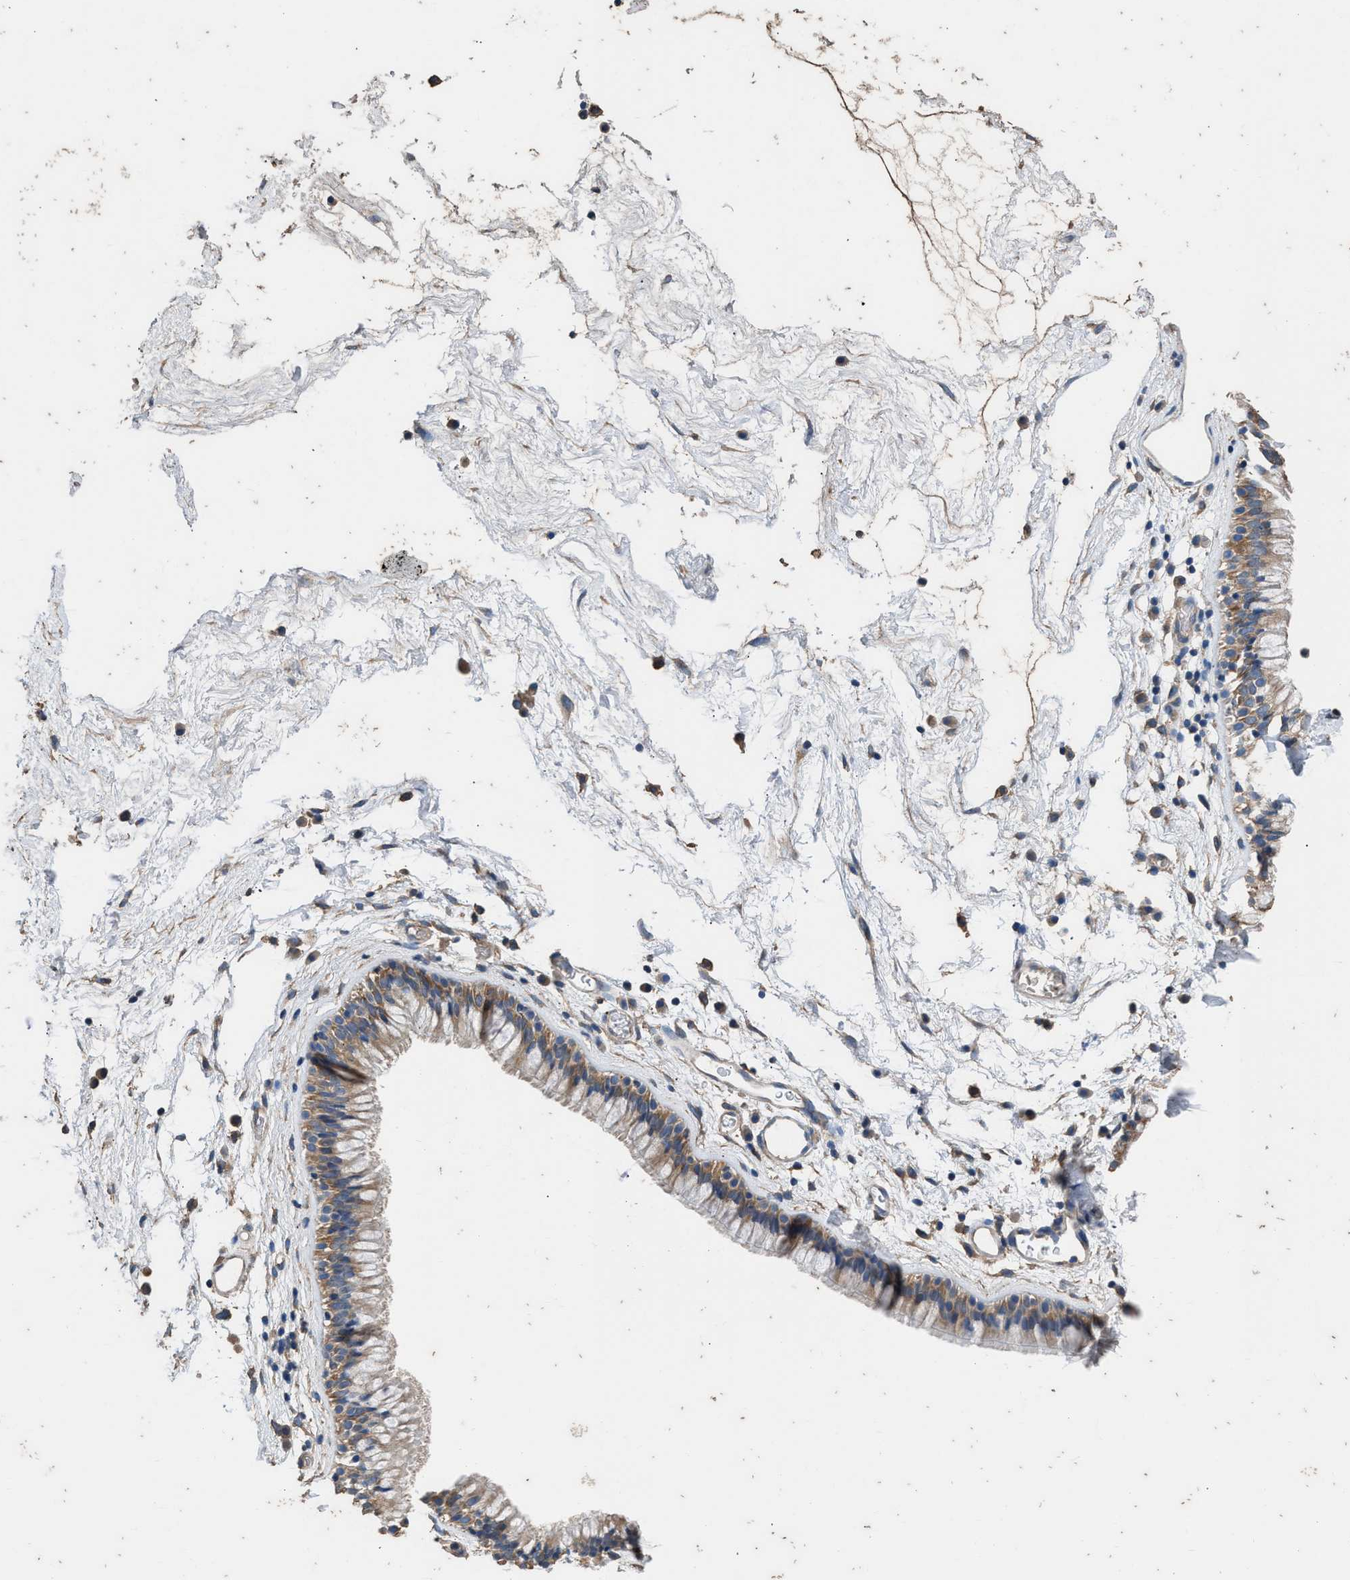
{"staining": {"intensity": "moderate", "quantity": ">75%", "location": "cytoplasmic/membranous"}, "tissue": "nasopharynx", "cell_type": "Respiratory epithelial cells", "image_type": "normal", "snomed": [{"axis": "morphology", "description": "Normal tissue, NOS"}, {"axis": "morphology", "description": "Inflammation, NOS"}, {"axis": "topography", "description": "Nasopharynx"}], "caption": "High-power microscopy captured an immunohistochemistry (IHC) photomicrograph of unremarkable nasopharynx, revealing moderate cytoplasmic/membranous expression in about >75% of respiratory epithelial cells. The staining was performed using DAB to visualize the protein expression in brown, while the nuclei were stained in blue with hematoxylin (Magnification: 20x).", "gene": "ITSN1", "patient": {"sex": "male", "age": 48}}